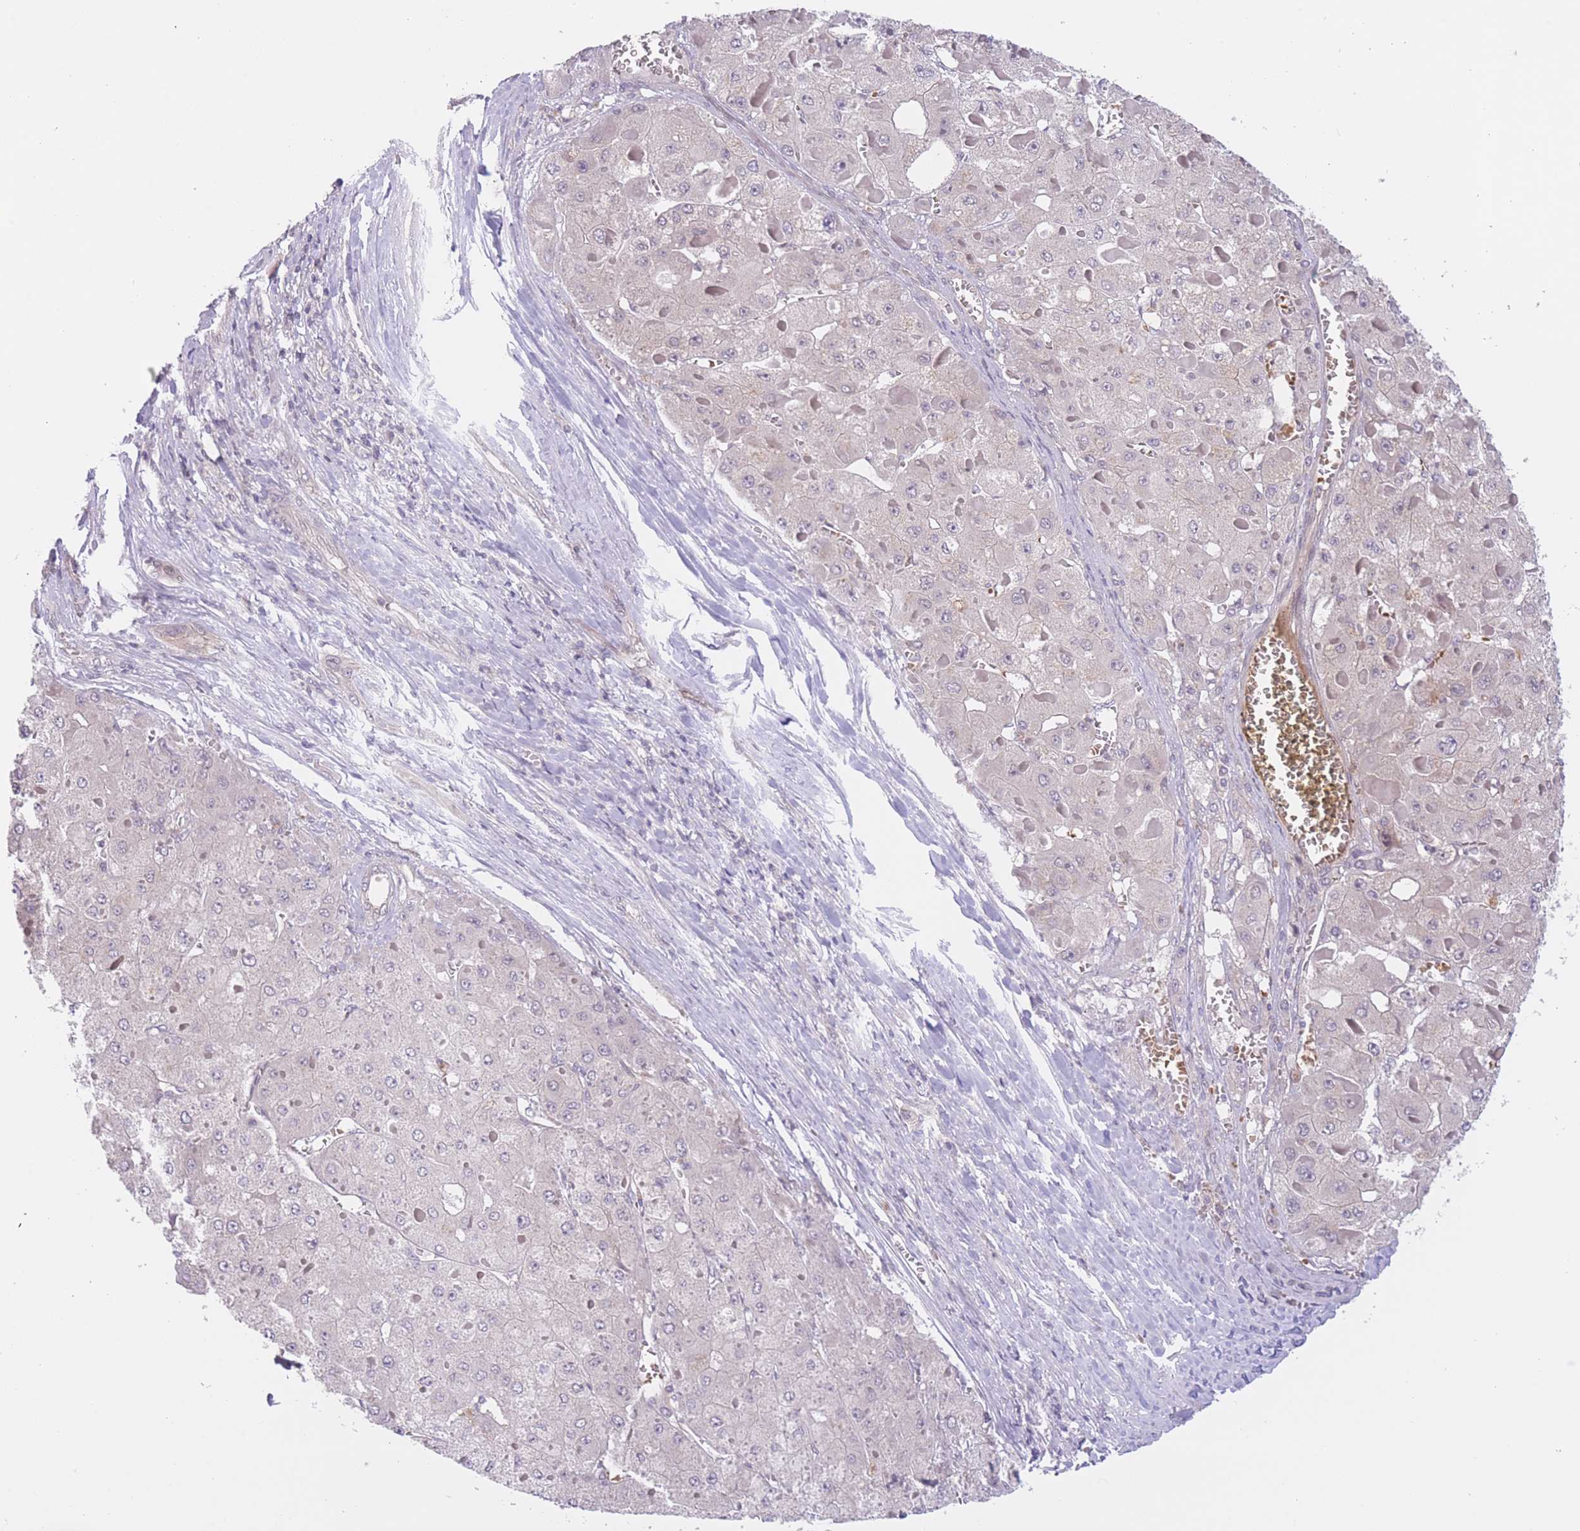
{"staining": {"intensity": "negative", "quantity": "none", "location": "none"}, "tissue": "liver cancer", "cell_type": "Tumor cells", "image_type": "cancer", "snomed": [{"axis": "morphology", "description": "Carcinoma, Hepatocellular, NOS"}, {"axis": "topography", "description": "Liver"}], "caption": "High power microscopy micrograph of an IHC image of hepatocellular carcinoma (liver), revealing no significant positivity in tumor cells.", "gene": "FUT5", "patient": {"sex": "female", "age": 73}}